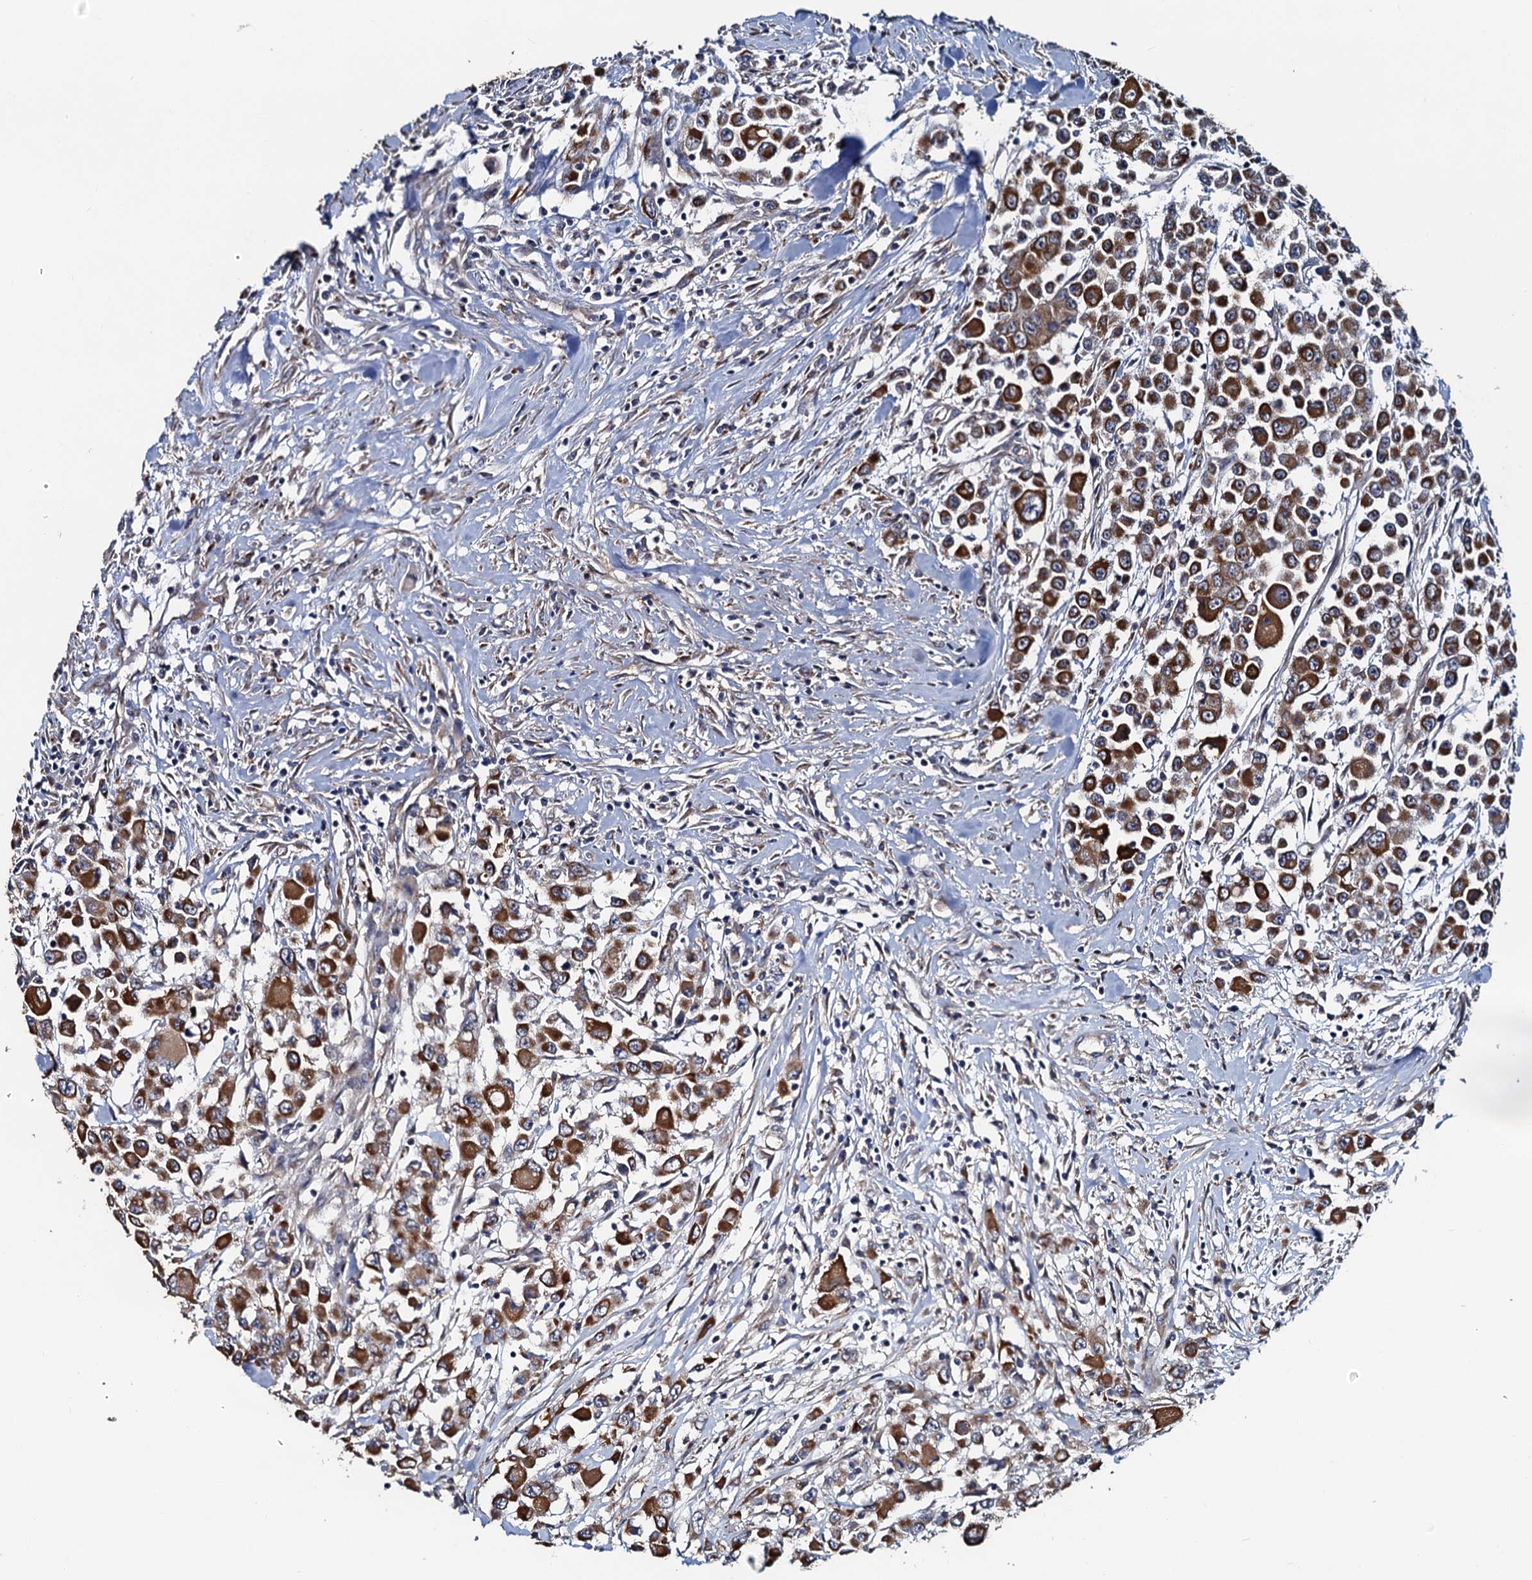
{"staining": {"intensity": "strong", "quantity": ">75%", "location": "cytoplasmic/membranous"}, "tissue": "colorectal cancer", "cell_type": "Tumor cells", "image_type": "cancer", "snomed": [{"axis": "morphology", "description": "Adenocarcinoma, NOS"}, {"axis": "topography", "description": "Colon"}], "caption": "Colorectal cancer (adenocarcinoma) was stained to show a protein in brown. There is high levels of strong cytoplasmic/membranous staining in about >75% of tumor cells.", "gene": "GLCE", "patient": {"sex": "male", "age": 51}}